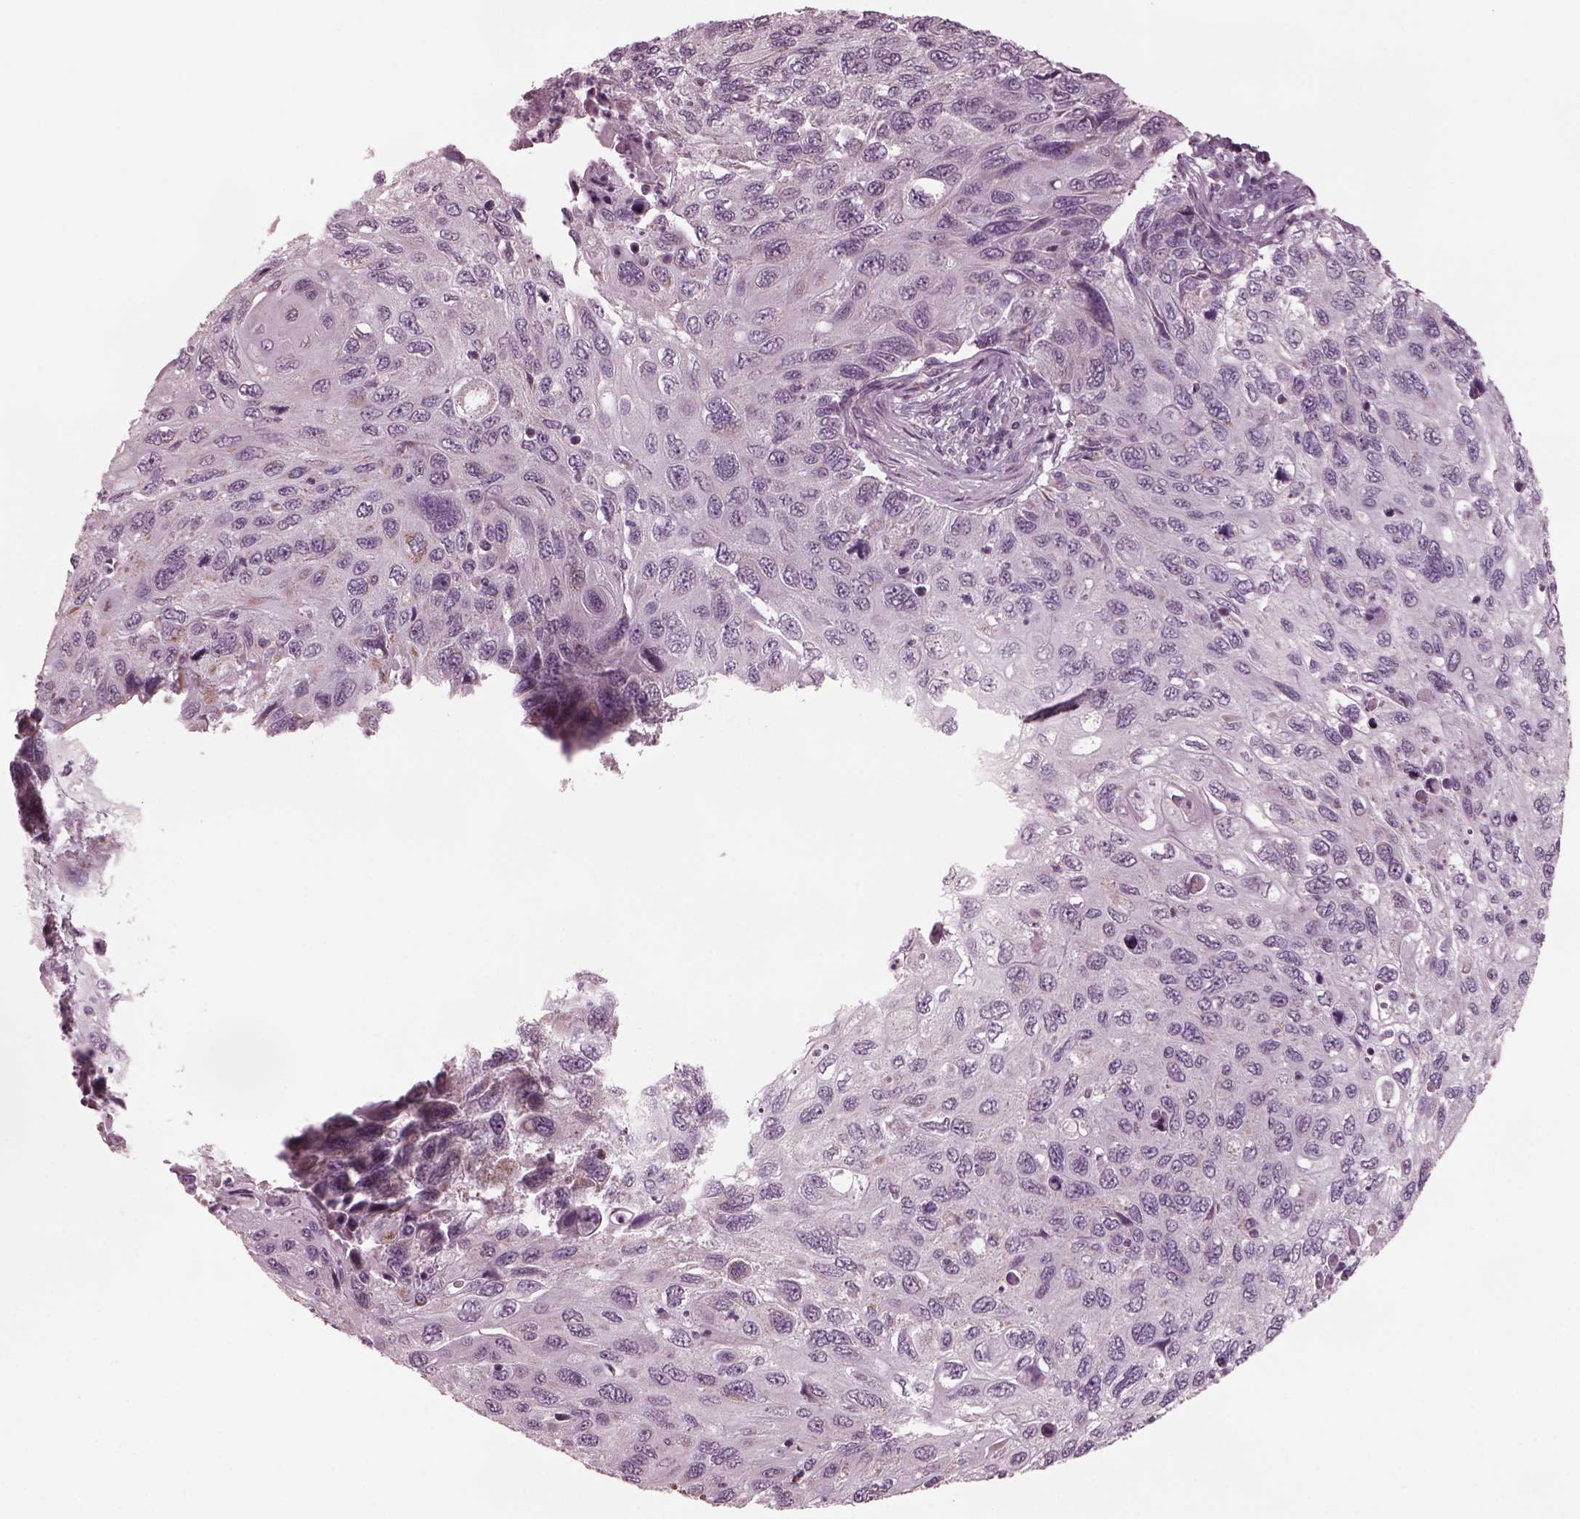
{"staining": {"intensity": "negative", "quantity": "none", "location": "none"}, "tissue": "cervical cancer", "cell_type": "Tumor cells", "image_type": "cancer", "snomed": [{"axis": "morphology", "description": "Squamous cell carcinoma, NOS"}, {"axis": "topography", "description": "Cervix"}], "caption": "Photomicrograph shows no protein expression in tumor cells of cervical squamous cell carcinoma tissue. The staining is performed using DAB brown chromogen with nuclei counter-stained in using hematoxylin.", "gene": "CELSR3", "patient": {"sex": "female", "age": 70}}